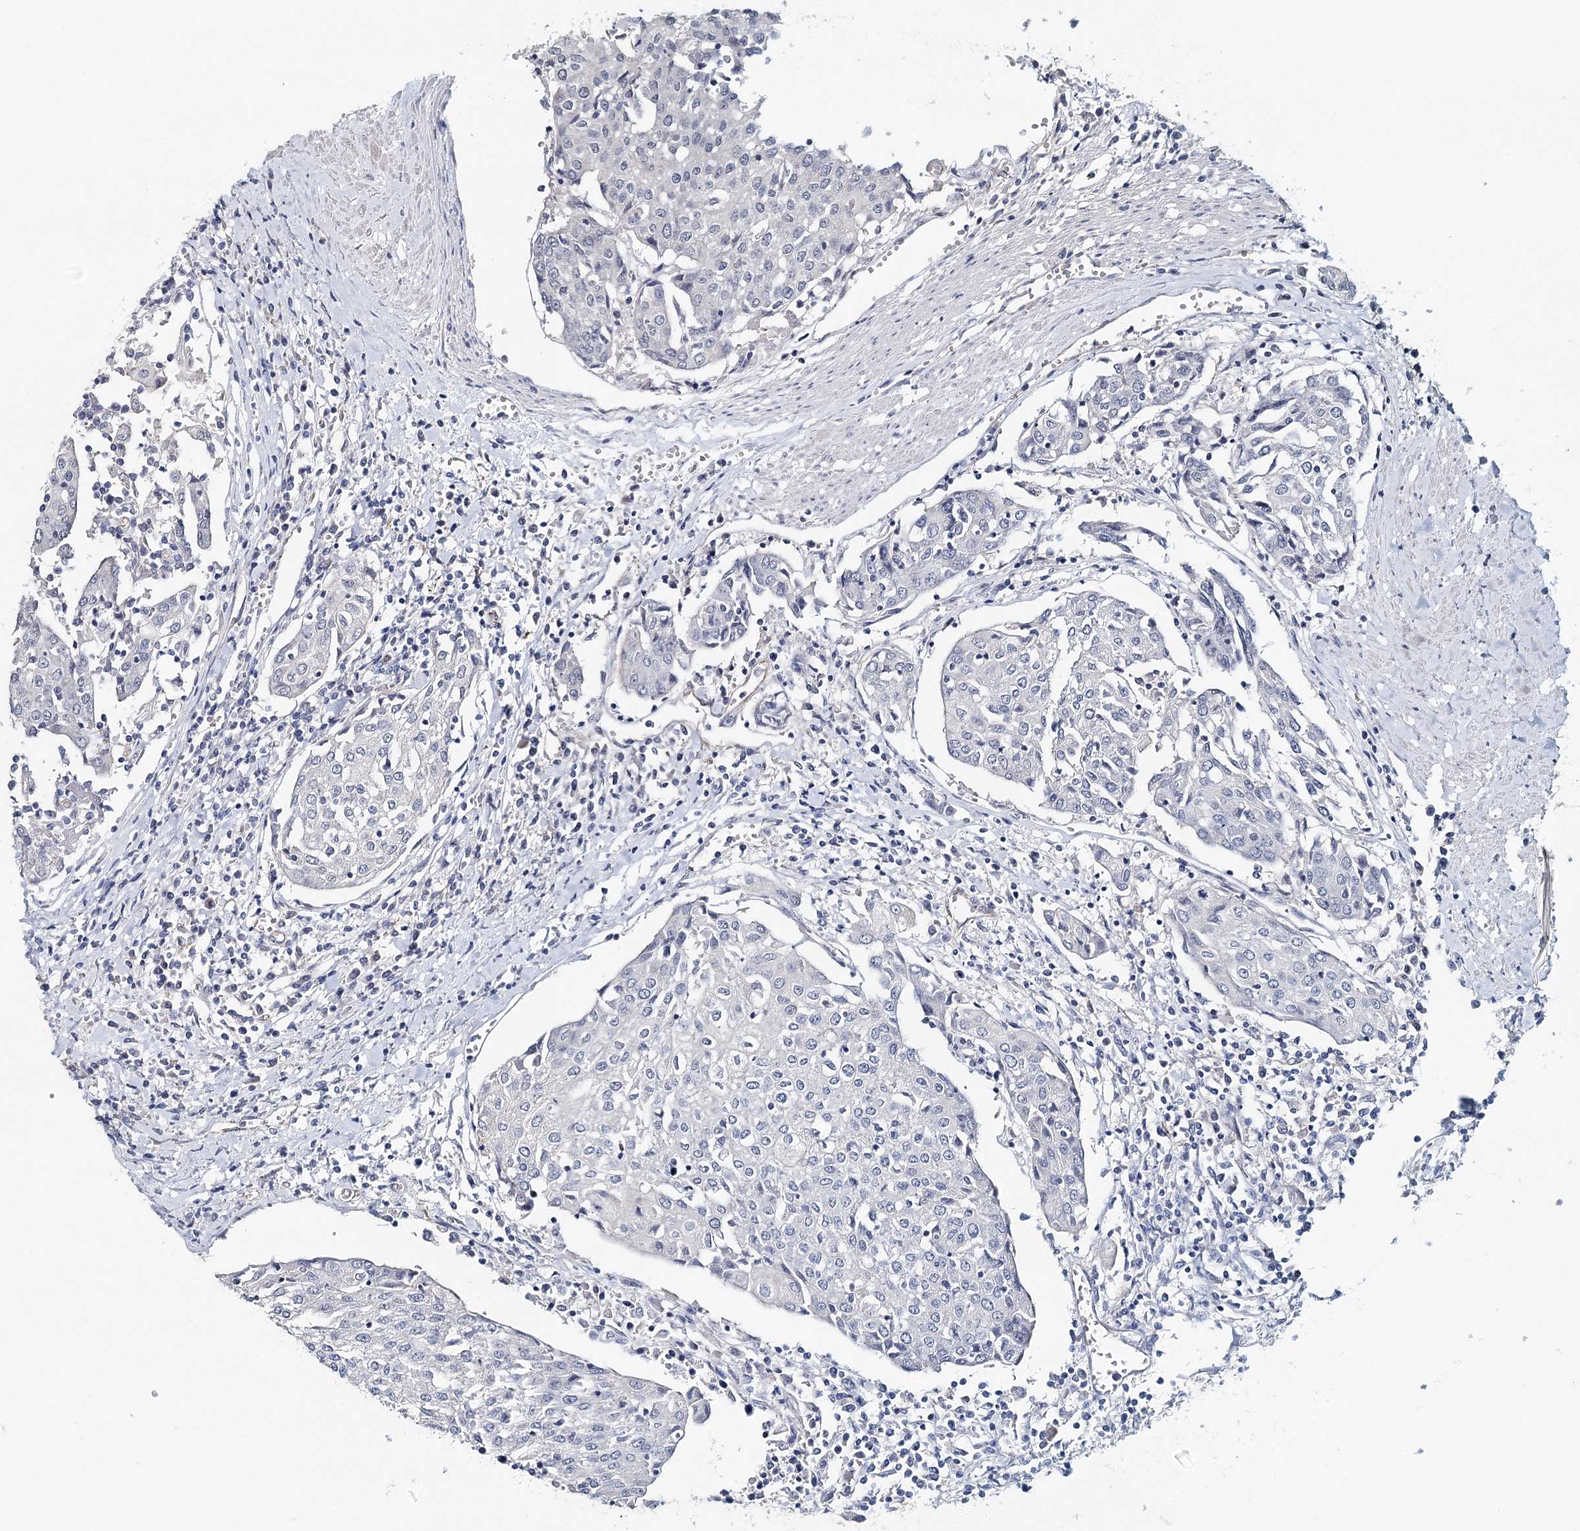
{"staining": {"intensity": "negative", "quantity": "none", "location": "none"}, "tissue": "urothelial cancer", "cell_type": "Tumor cells", "image_type": "cancer", "snomed": [{"axis": "morphology", "description": "Urothelial carcinoma, High grade"}, {"axis": "topography", "description": "Urinary bladder"}], "caption": "Immunohistochemical staining of urothelial cancer shows no significant positivity in tumor cells.", "gene": "SYNPO", "patient": {"sex": "female", "age": 85}}